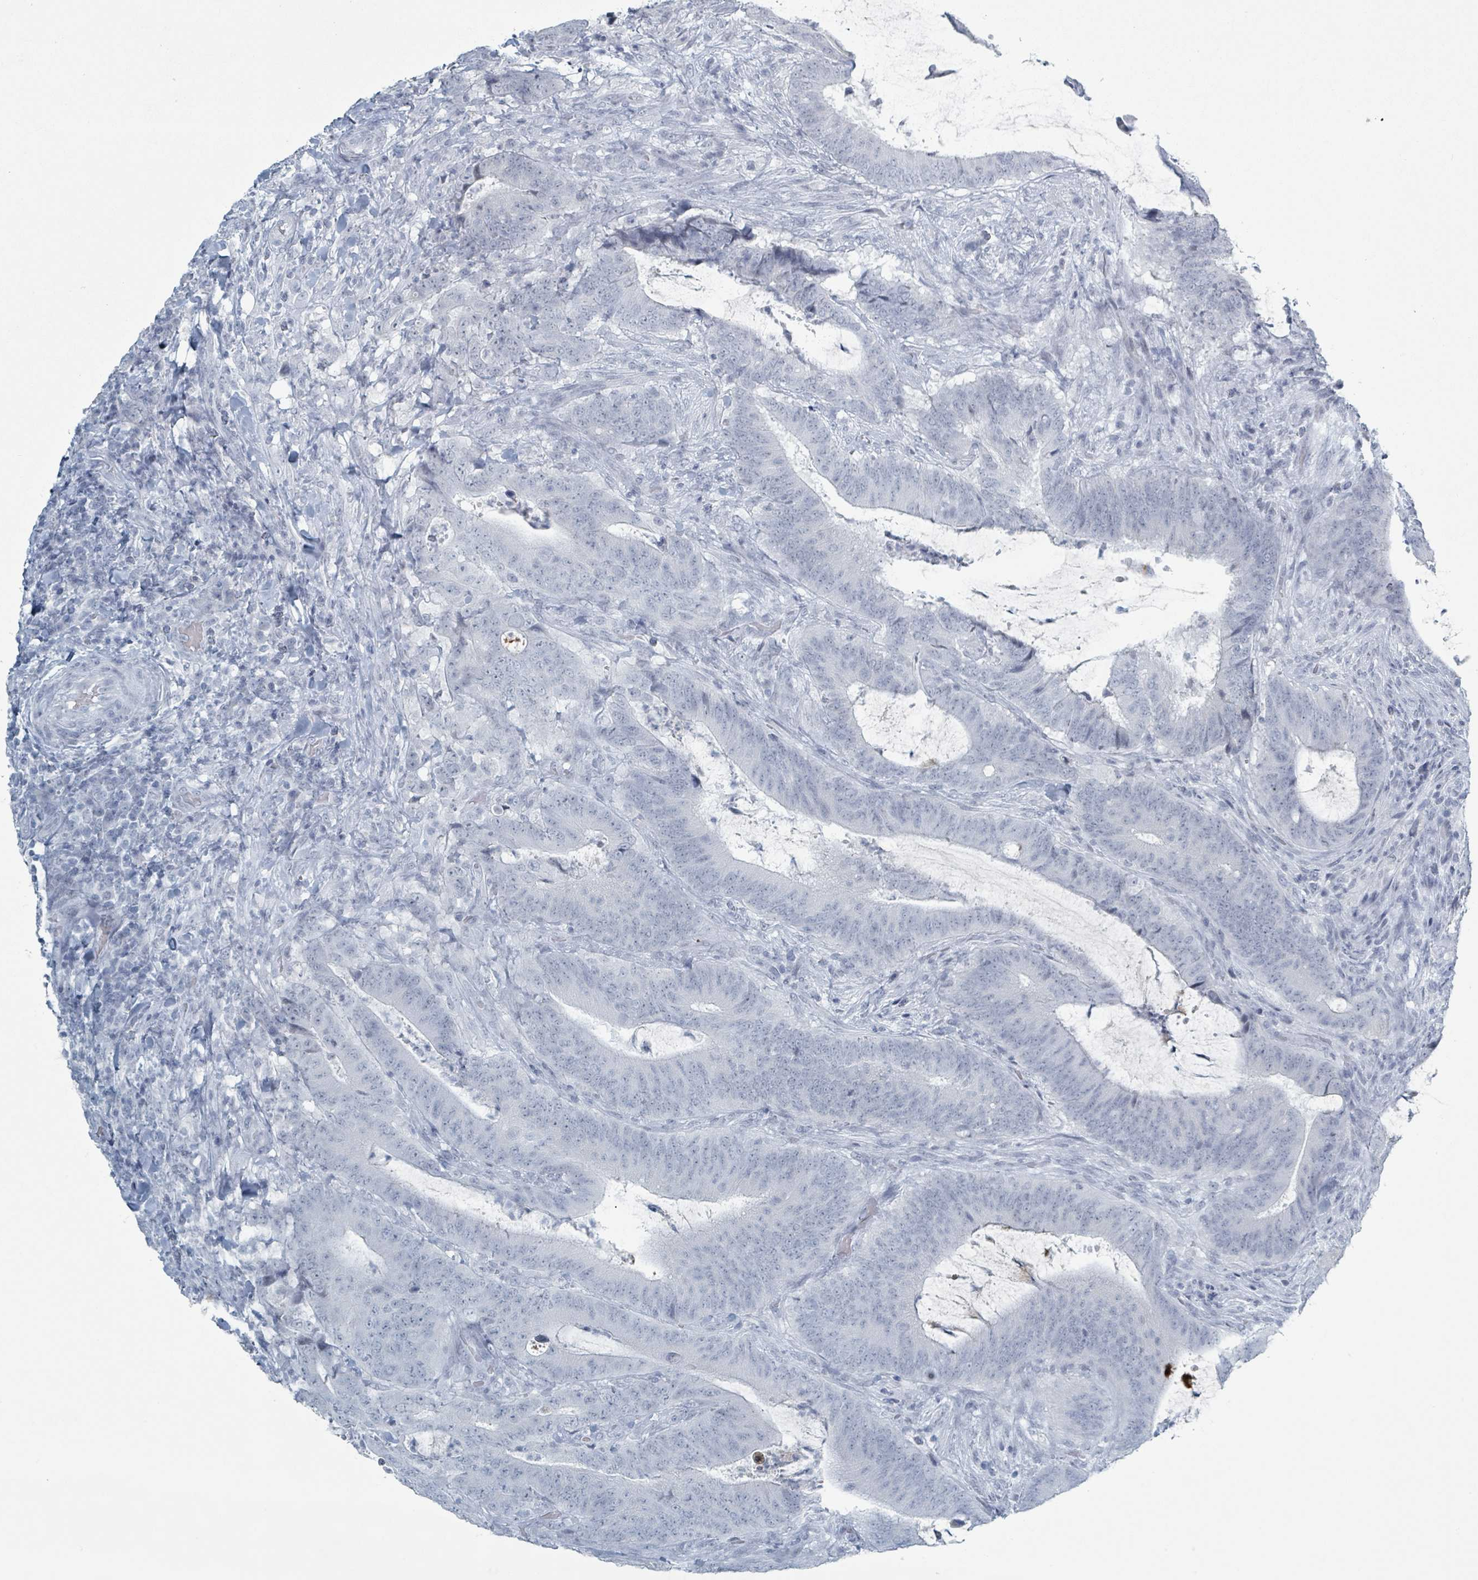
{"staining": {"intensity": "negative", "quantity": "none", "location": "none"}, "tissue": "colorectal cancer", "cell_type": "Tumor cells", "image_type": "cancer", "snomed": [{"axis": "morphology", "description": "Adenocarcinoma, NOS"}, {"axis": "topography", "description": "Colon"}], "caption": "High power microscopy photomicrograph of an immunohistochemistry (IHC) photomicrograph of colorectal cancer, revealing no significant expression in tumor cells. Nuclei are stained in blue.", "gene": "GPR15LG", "patient": {"sex": "female", "age": 43}}